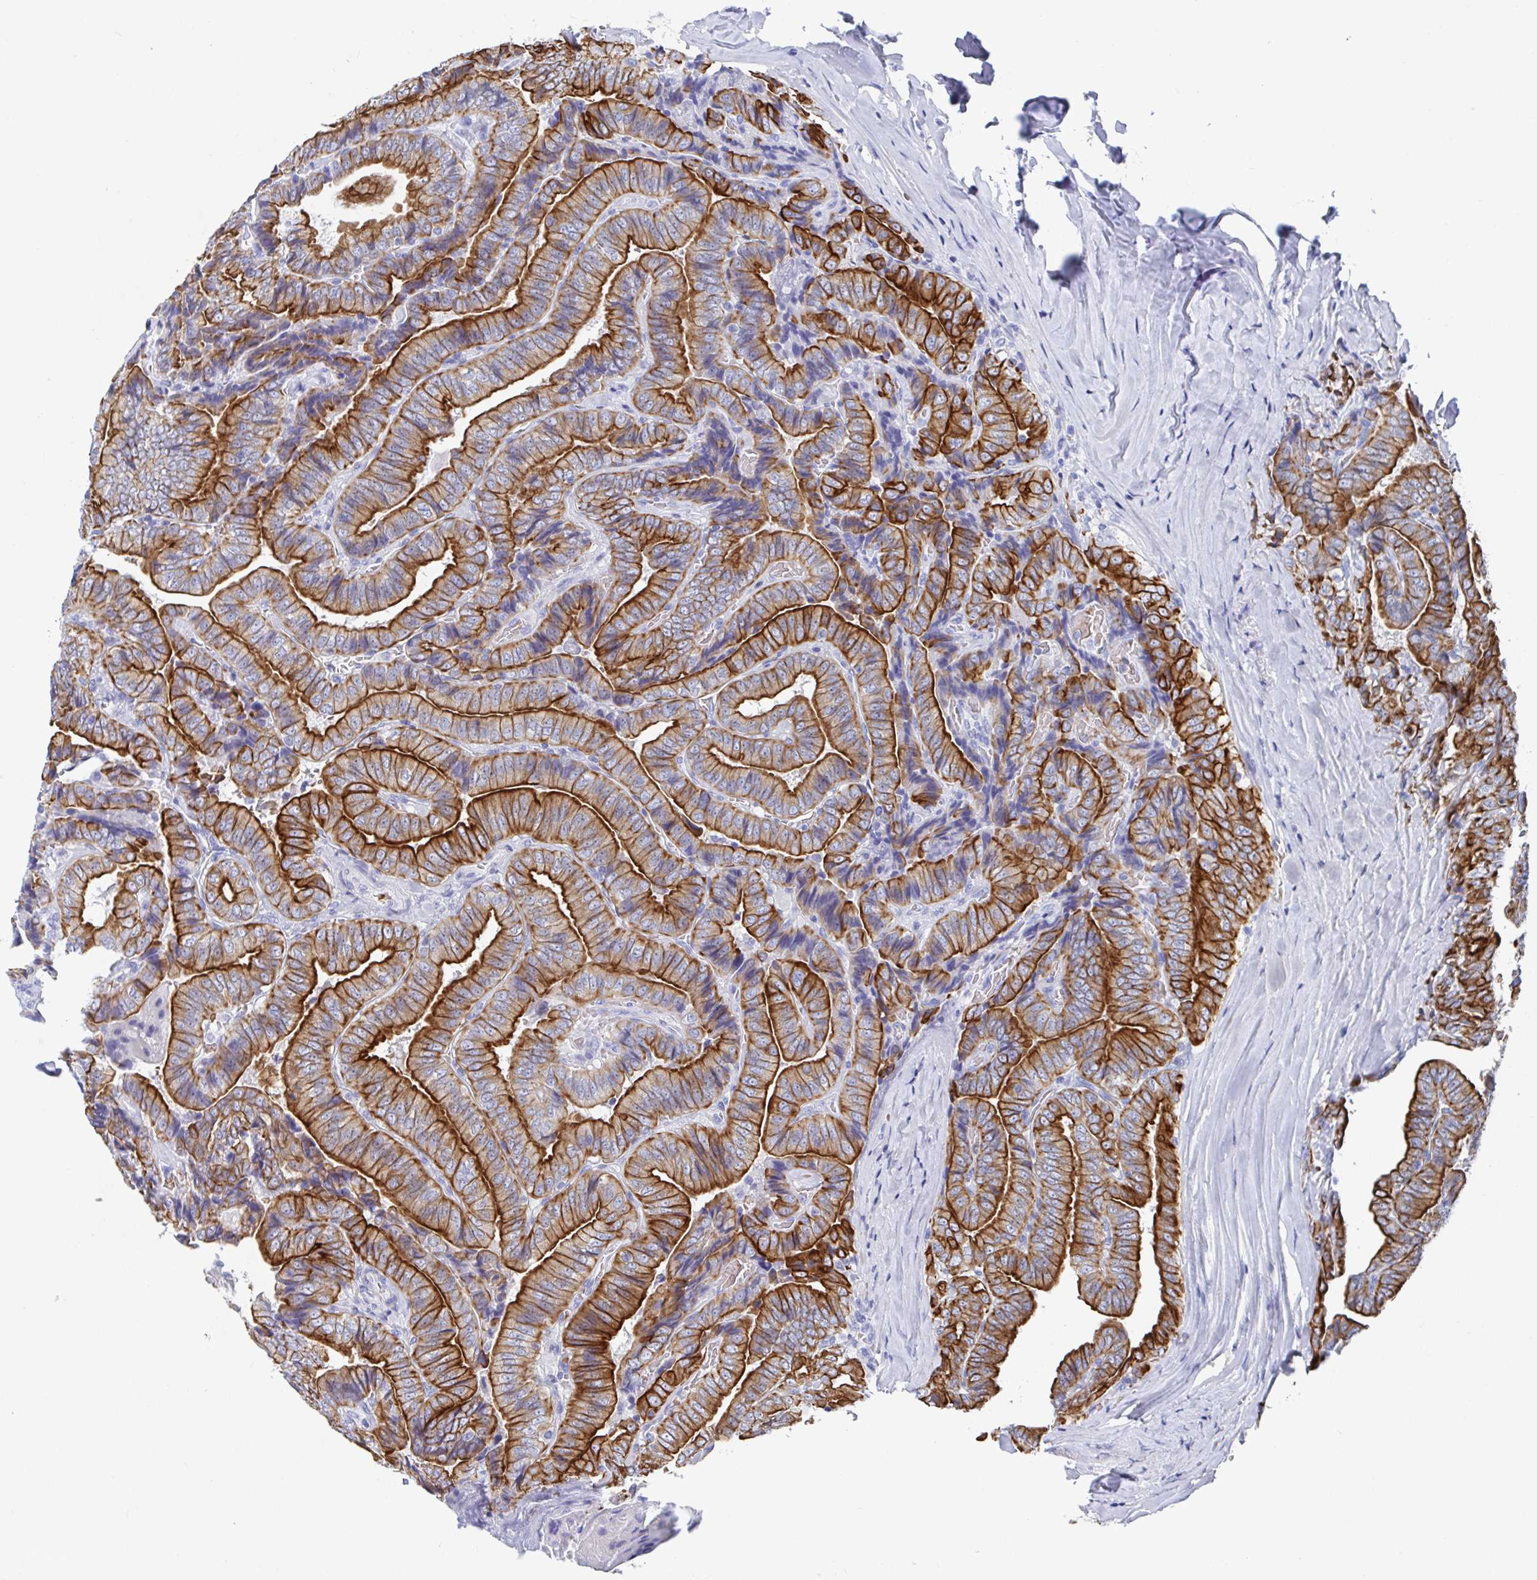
{"staining": {"intensity": "strong", "quantity": ">75%", "location": "cytoplasmic/membranous"}, "tissue": "thyroid cancer", "cell_type": "Tumor cells", "image_type": "cancer", "snomed": [{"axis": "morphology", "description": "Papillary adenocarcinoma, NOS"}, {"axis": "topography", "description": "Thyroid gland"}], "caption": "Protein expression analysis of human thyroid cancer (papillary adenocarcinoma) reveals strong cytoplasmic/membranous positivity in approximately >75% of tumor cells.", "gene": "CLDN8", "patient": {"sex": "male", "age": 61}}